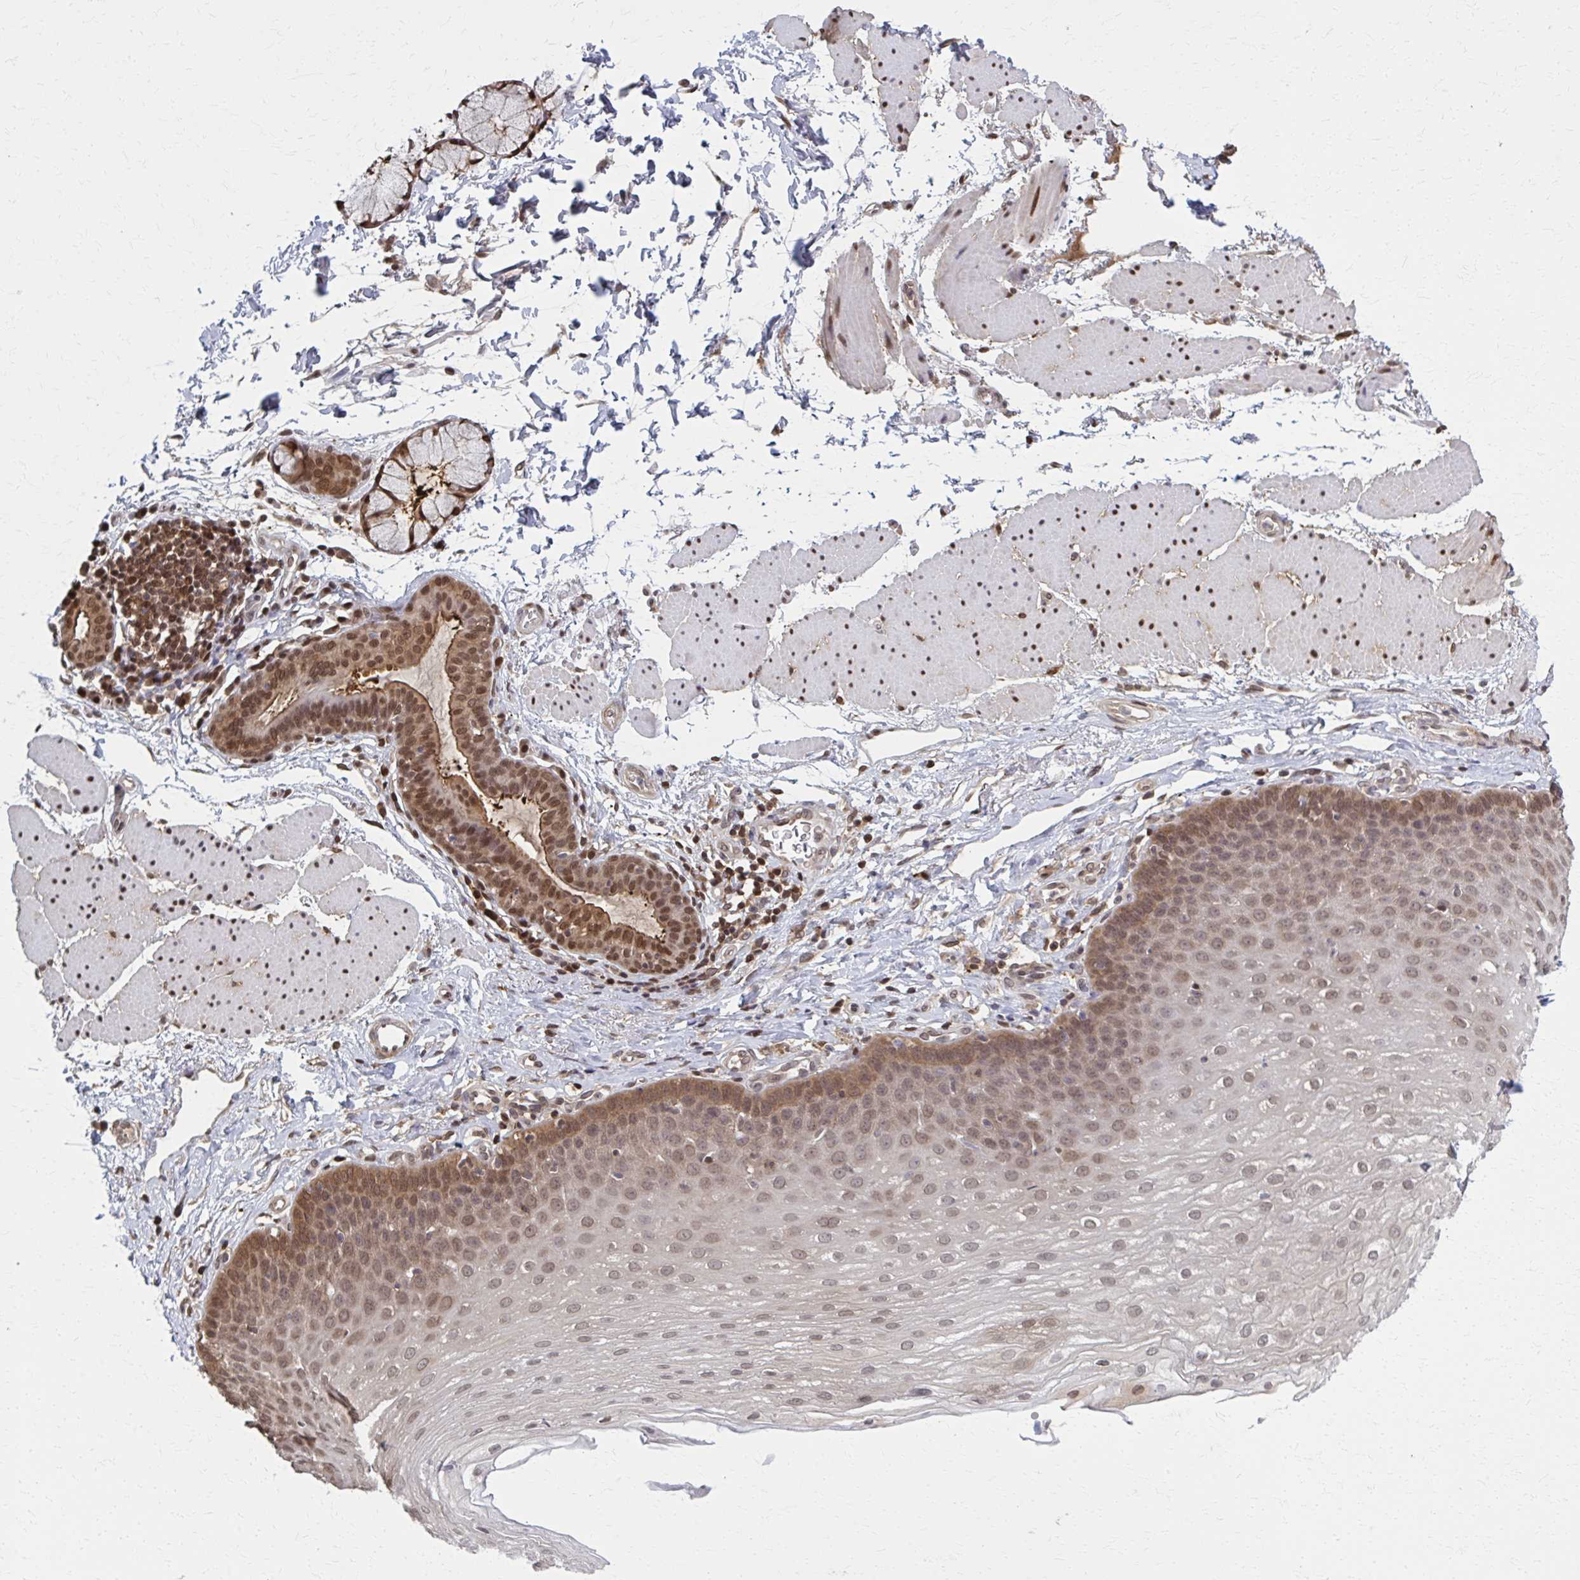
{"staining": {"intensity": "moderate", "quantity": "25%-75%", "location": "cytoplasmic/membranous,nuclear"}, "tissue": "esophagus", "cell_type": "Squamous epithelial cells", "image_type": "normal", "snomed": [{"axis": "morphology", "description": "Normal tissue, NOS"}, {"axis": "topography", "description": "Esophagus"}], "caption": "This is a micrograph of immunohistochemistry staining of unremarkable esophagus, which shows moderate expression in the cytoplasmic/membranous,nuclear of squamous epithelial cells.", "gene": "MDH1", "patient": {"sex": "female", "age": 81}}